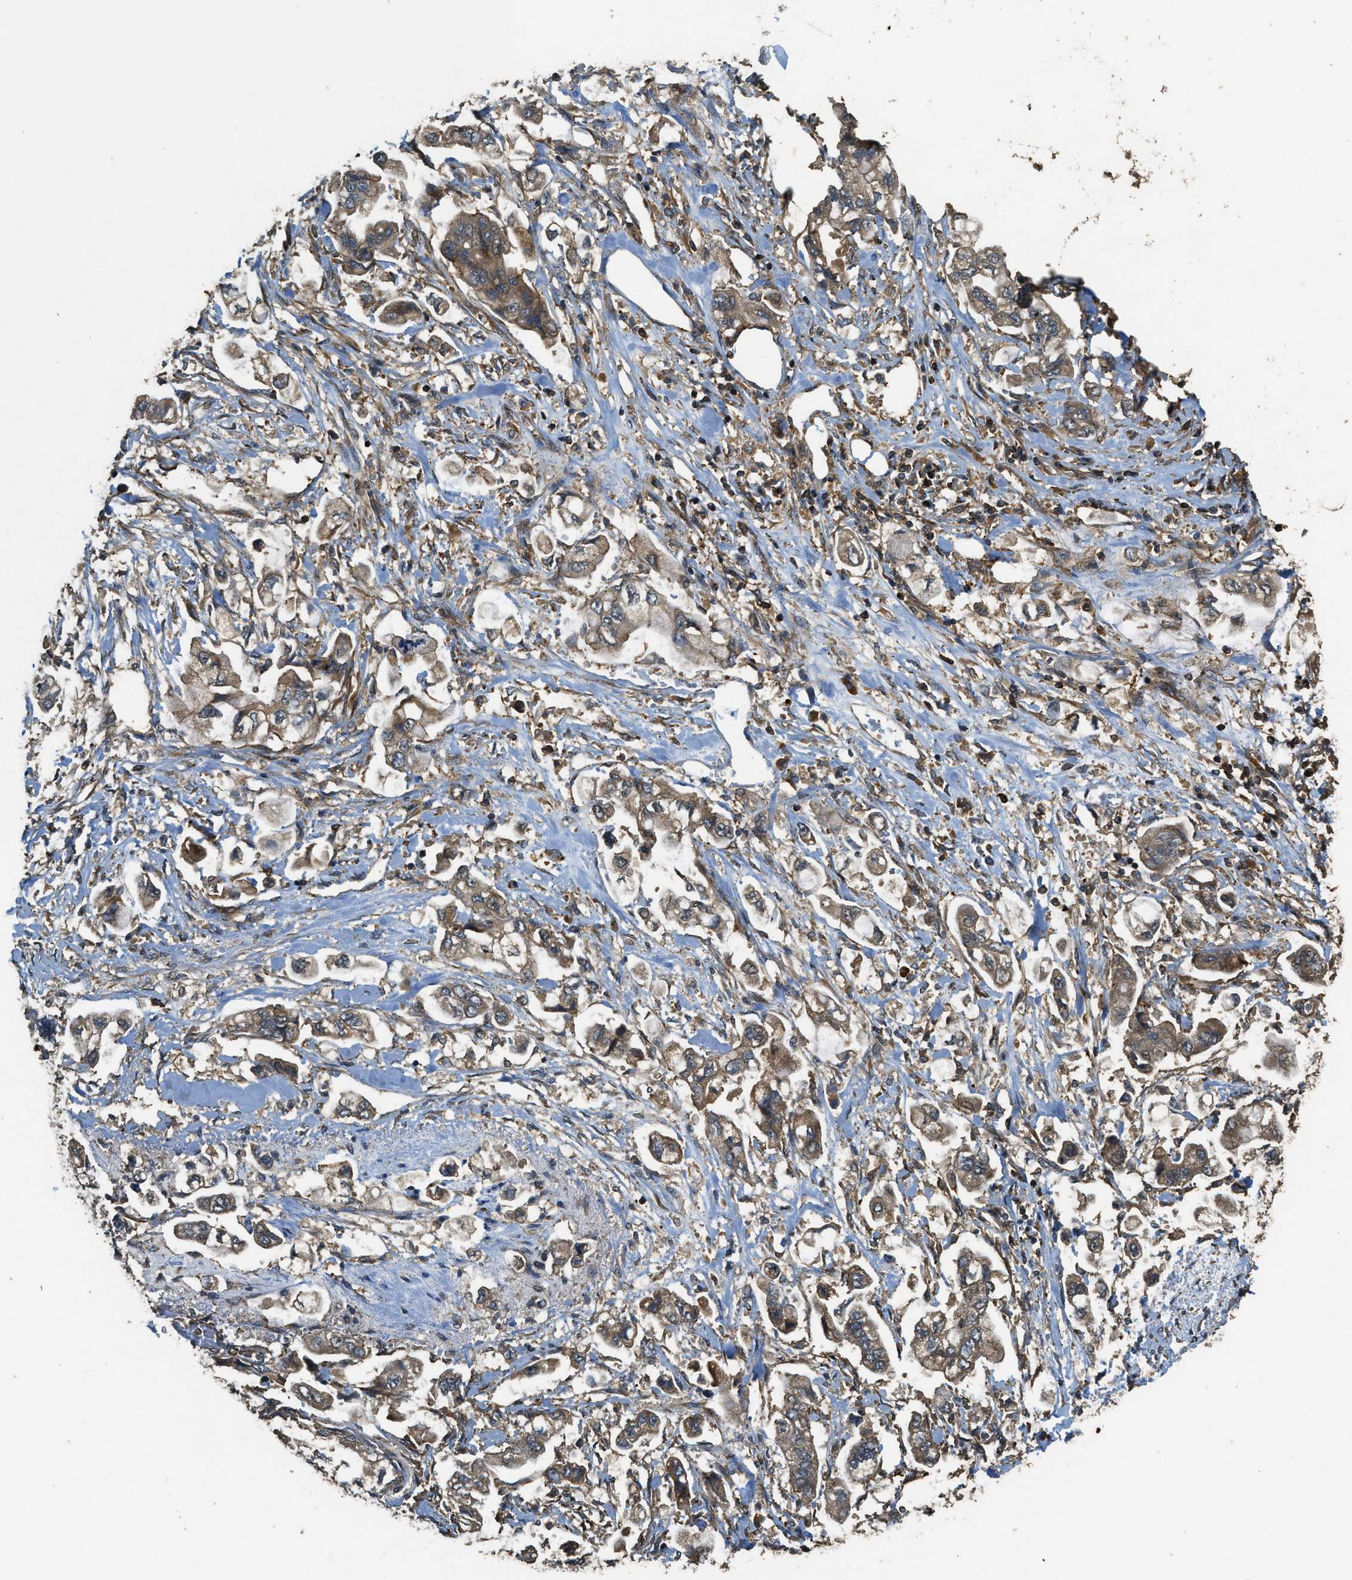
{"staining": {"intensity": "moderate", "quantity": ">75%", "location": "cytoplasmic/membranous"}, "tissue": "stomach cancer", "cell_type": "Tumor cells", "image_type": "cancer", "snomed": [{"axis": "morphology", "description": "Adenocarcinoma, NOS"}, {"axis": "topography", "description": "Stomach"}], "caption": "Human stomach cancer stained with a brown dye exhibits moderate cytoplasmic/membranous positive positivity in approximately >75% of tumor cells.", "gene": "PPP6R3", "patient": {"sex": "male", "age": 62}}